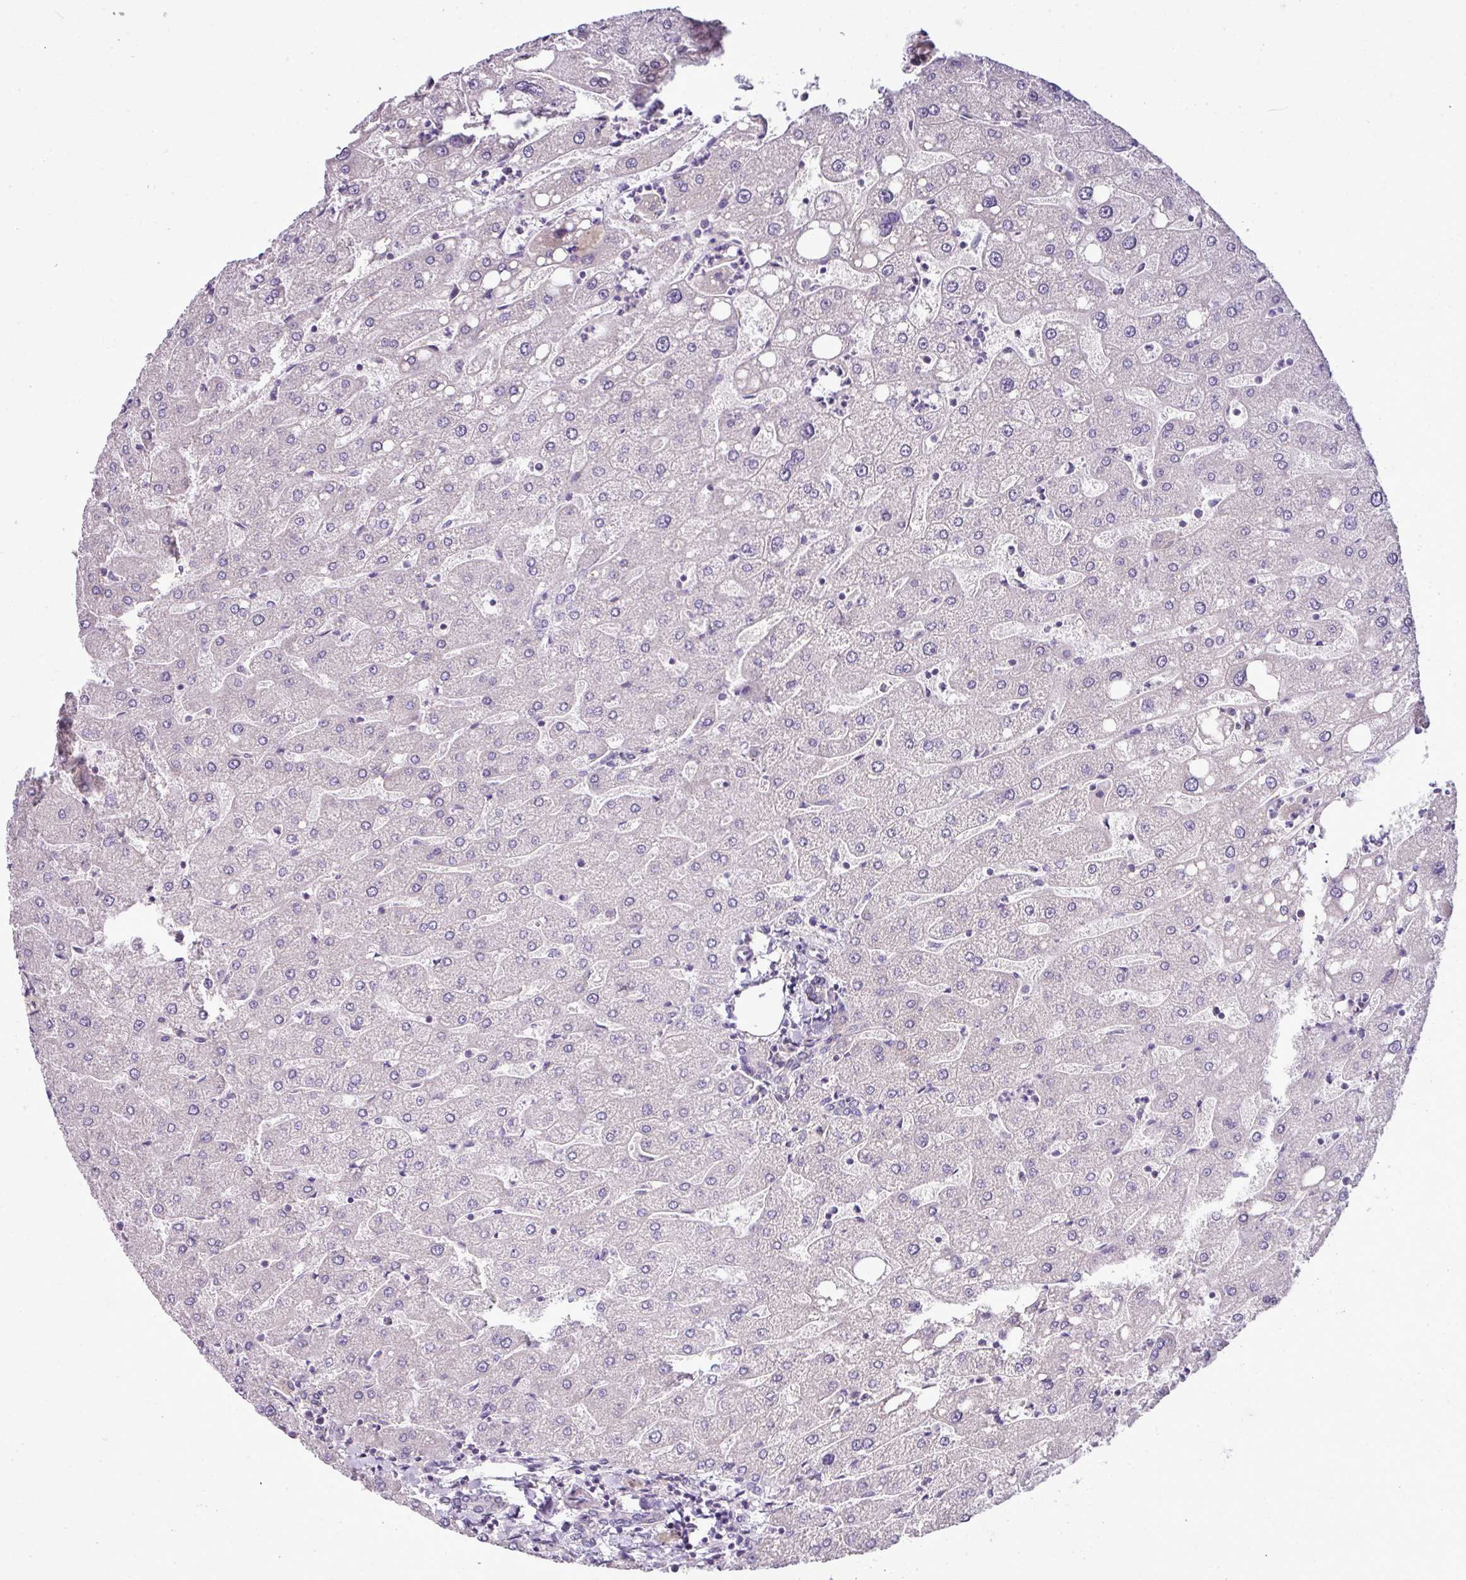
{"staining": {"intensity": "moderate", "quantity": "<25%", "location": "cytoplasmic/membranous"}, "tissue": "liver", "cell_type": "Cholangiocytes", "image_type": "normal", "snomed": [{"axis": "morphology", "description": "Normal tissue, NOS"}, {"axis": "topography", "description": "Liver"}], "caption": "An immunohistochemistry (IHC) micrograph of unremarkable tissue is shown. Protein staining in brown labels moderate cytoplasmic/membranous positivity in liver within cholangiocytes.", "gene": "AGAP4", "patient": {"sex": "male", "age": 67}}